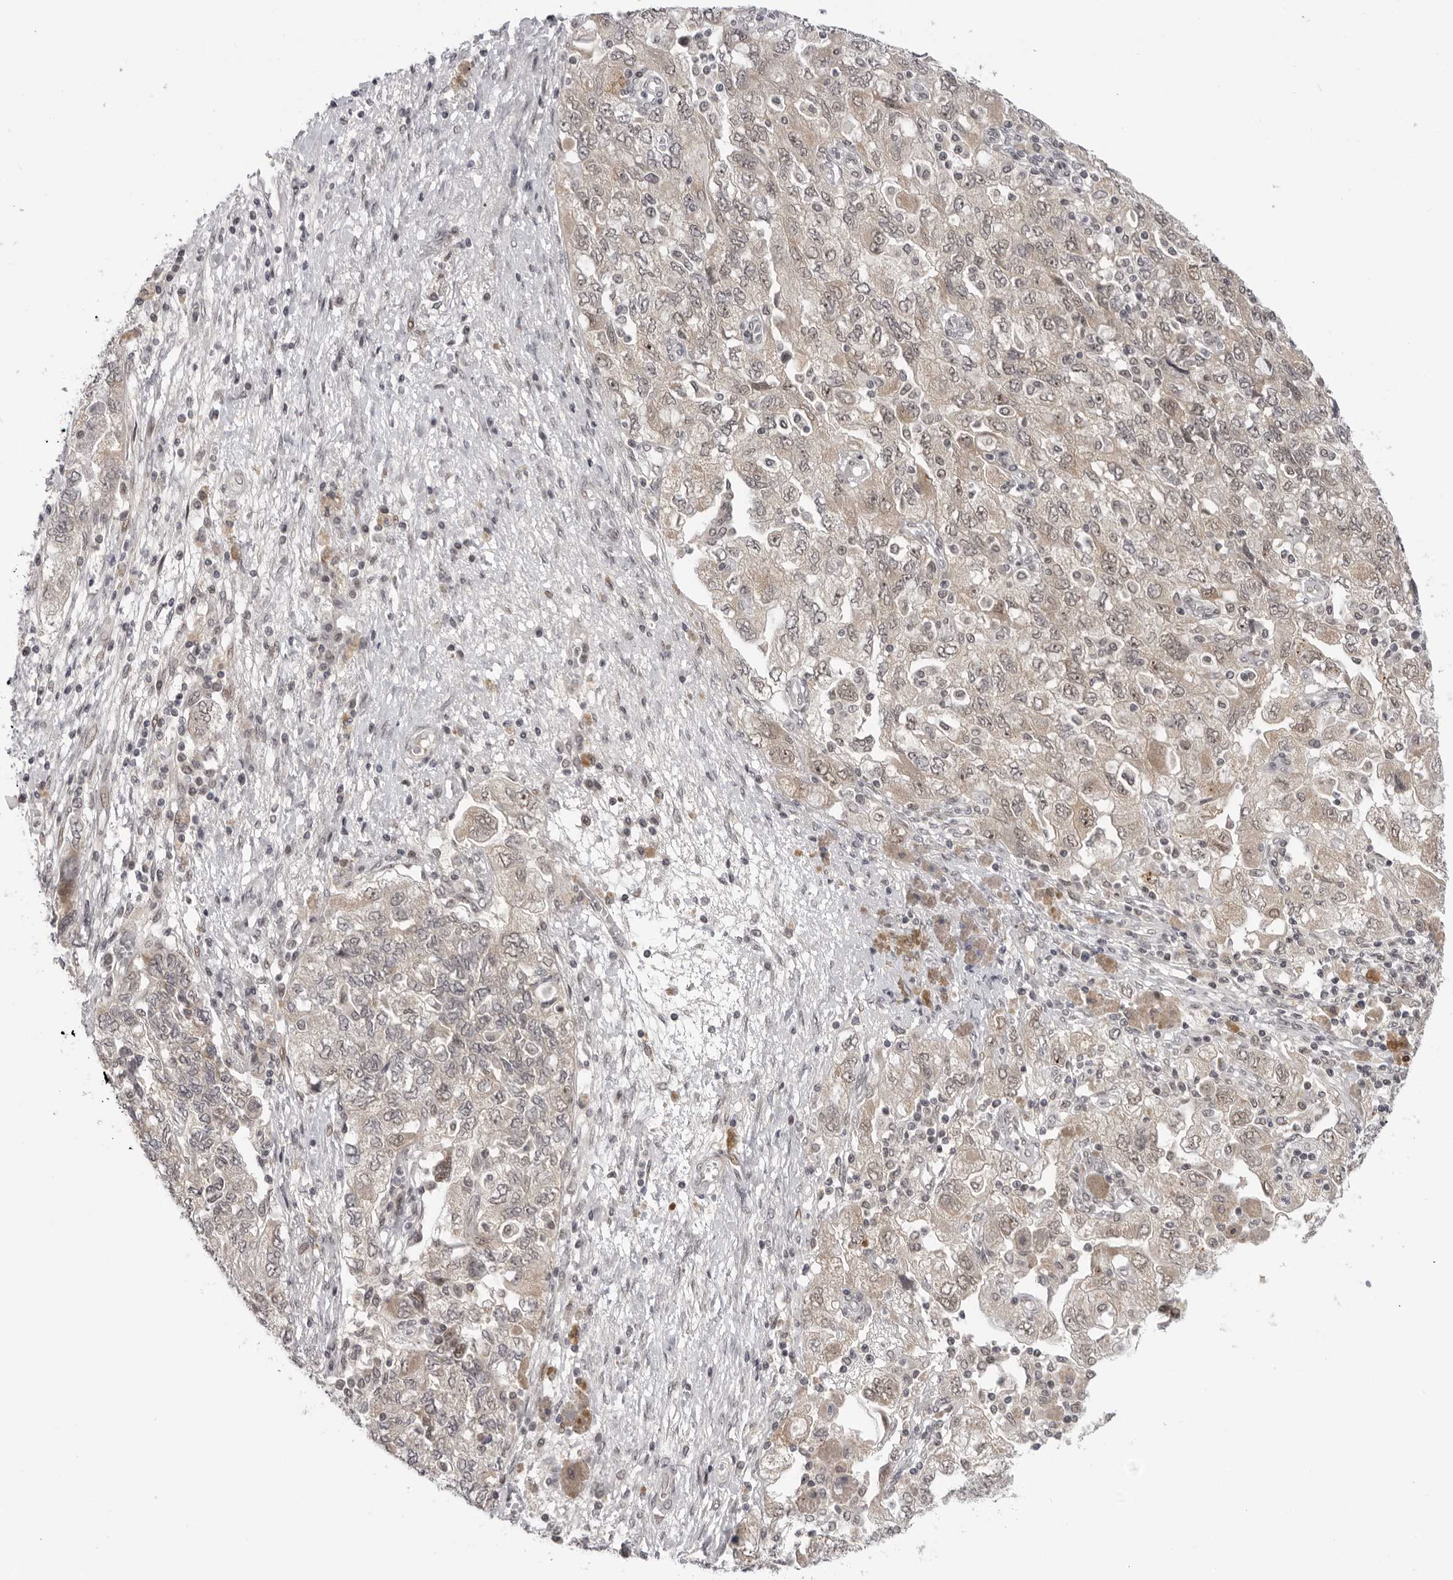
{"staining": {"intensity": "weak", "quantity": "25%-75%", "location": "cytoplasmic/membranous"}, "tissue": "ovarian cancer", "cell_type": "Tumor cells", "image_type": "cancer", "snomed": [{"axis": "morphology", "description": "Carcinoma, NOS"}, {"axis": "morphology", "description": "Cystadenocarcinoma, serous, NOS"}, {"axis": "topography", "description": "Ovary"}], "caption": "There is low levels of weak cytoplasmic/membranous positivity in tumor cells of serous cystadenocarcinoma (ovarian), as demonstrated by immunohistochemical staining (brown color).", "gene": "ALPK2", "patient": {"sex": "female", "age": 69}}